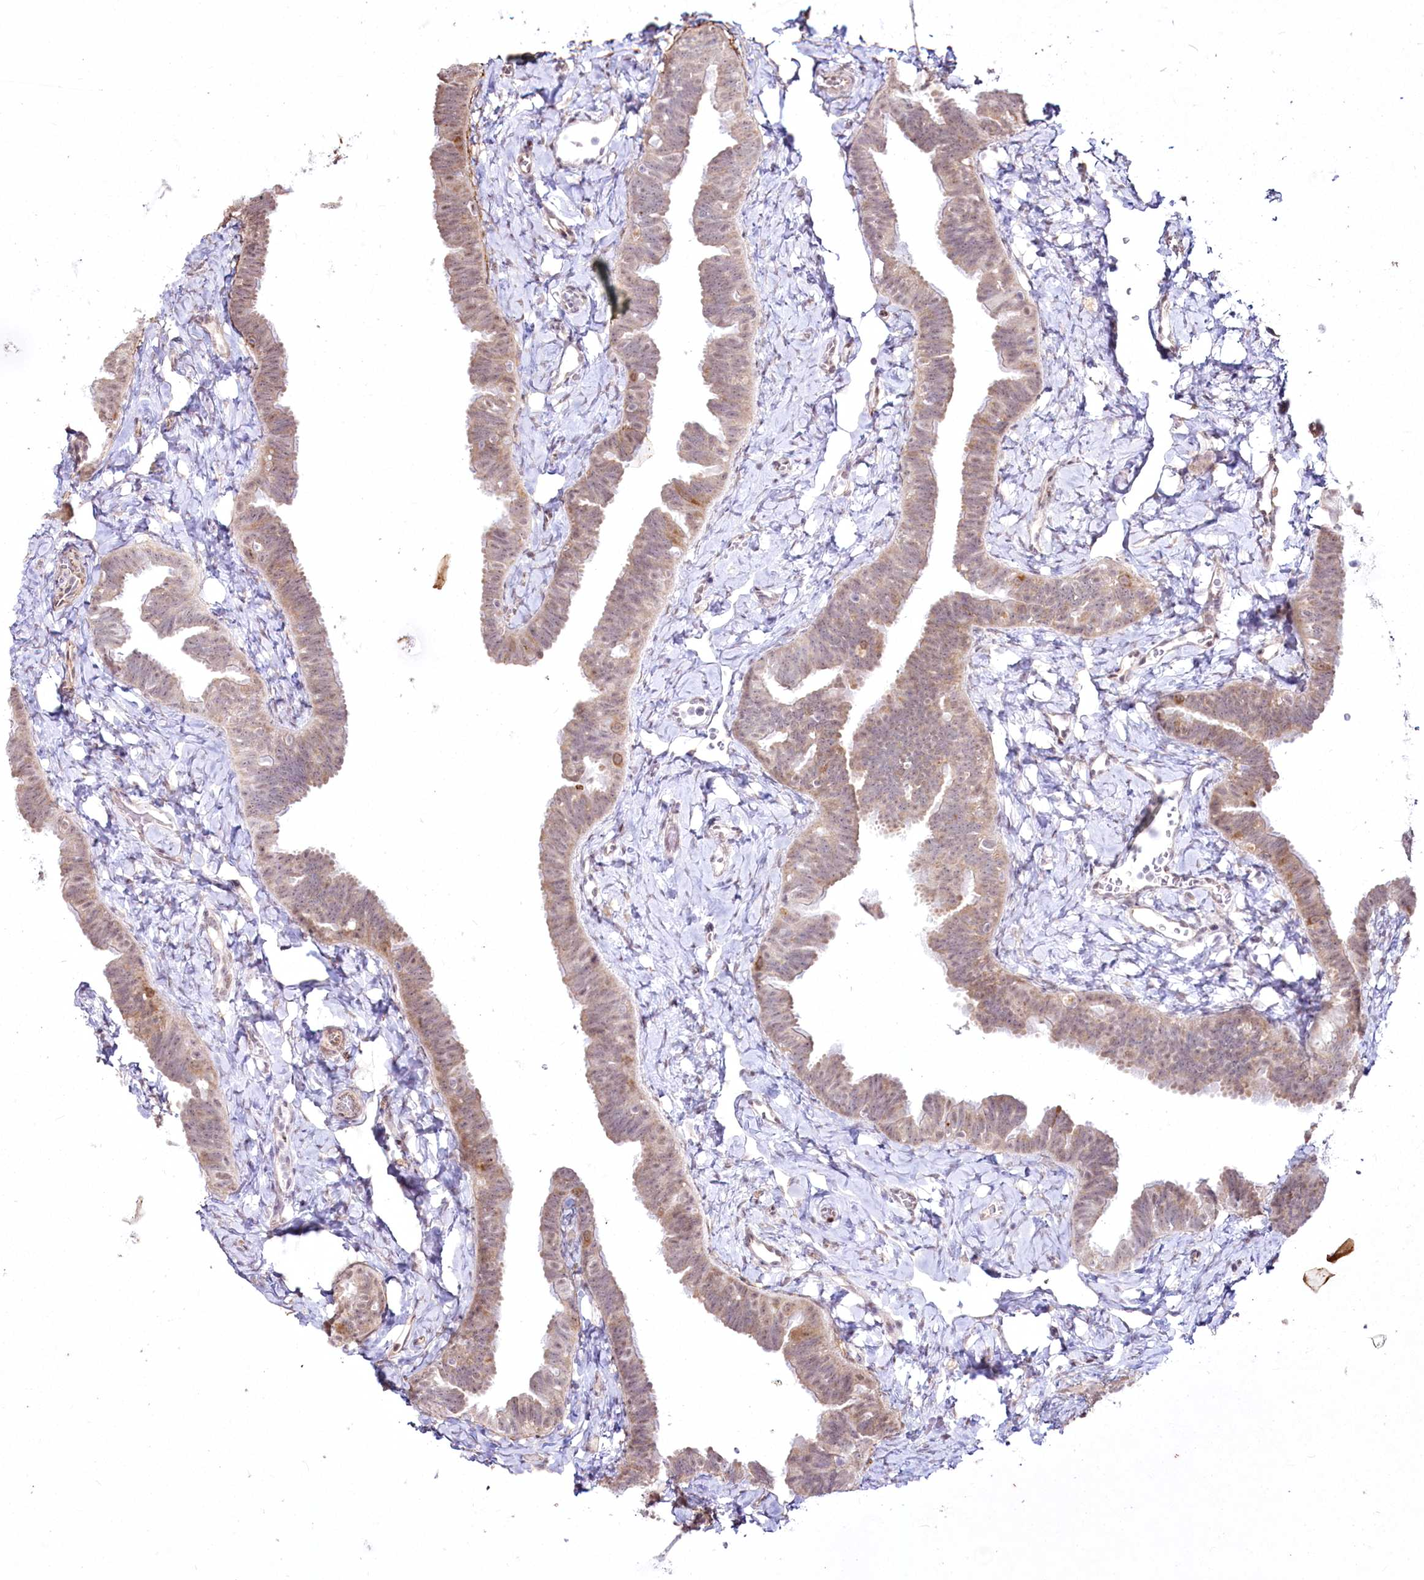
{"staining": {"intensity": "weak", "quantity": "25%-75%", "location": "cytoplasmic/membranous"}, "tissue": "fallopian tube", "cell_type": "Glandular cells", "image_type": "normal", "snomed": [{"axis": "morphology", "description": "Normal tissue, NOS"}, {"axis": "topography", "description": "Fallopian tube"}], "caption": "This is an image of immunohistochemistry (IHC) staining of benign fallopian tube, which shows weak positivity in the cytoplasmic/membranous of glandular cells.", "gene": "YBX3", "patient": {"sex": "female", "age": 65}}